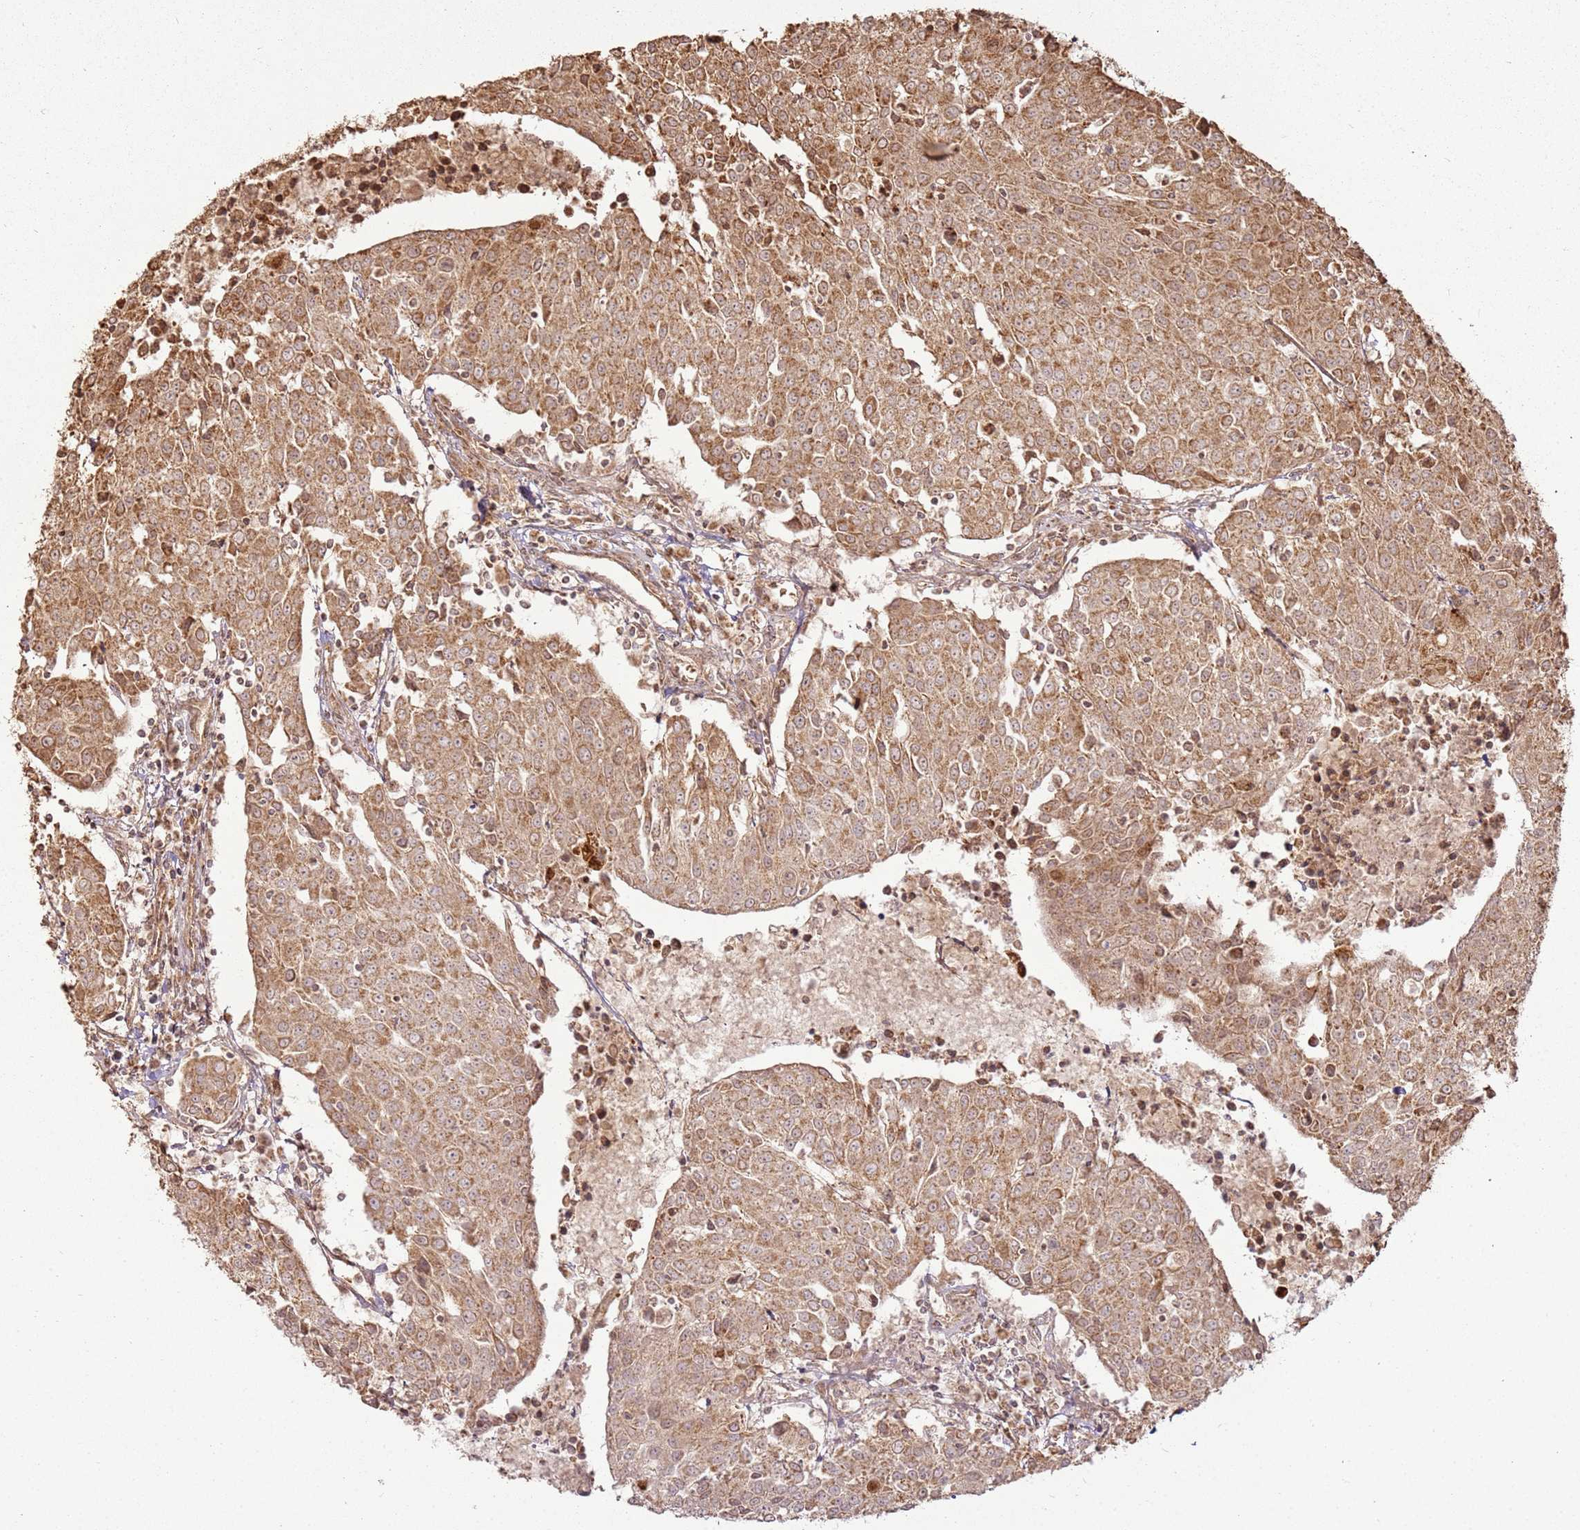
{"staining": {"intensity": "moderate", "quantity": ">75%", "location": "cytoplasmic/membranous"}, "tissue": "urothelial cancer", "cell_type": "Tumor cells", "image_type": "cancer", "snomed": [{"axis": "morphology", "description": "Urothelial carcinoma, High grade"}, {"axis": "topography", "description": "Urinary bladder"}], "caption": "Urothelial cancer stained with a protein marker demonstrates moderate staining in tumor cells.", "gene": "MRPS6", "patient": {"sex": "female", "age": 85}}